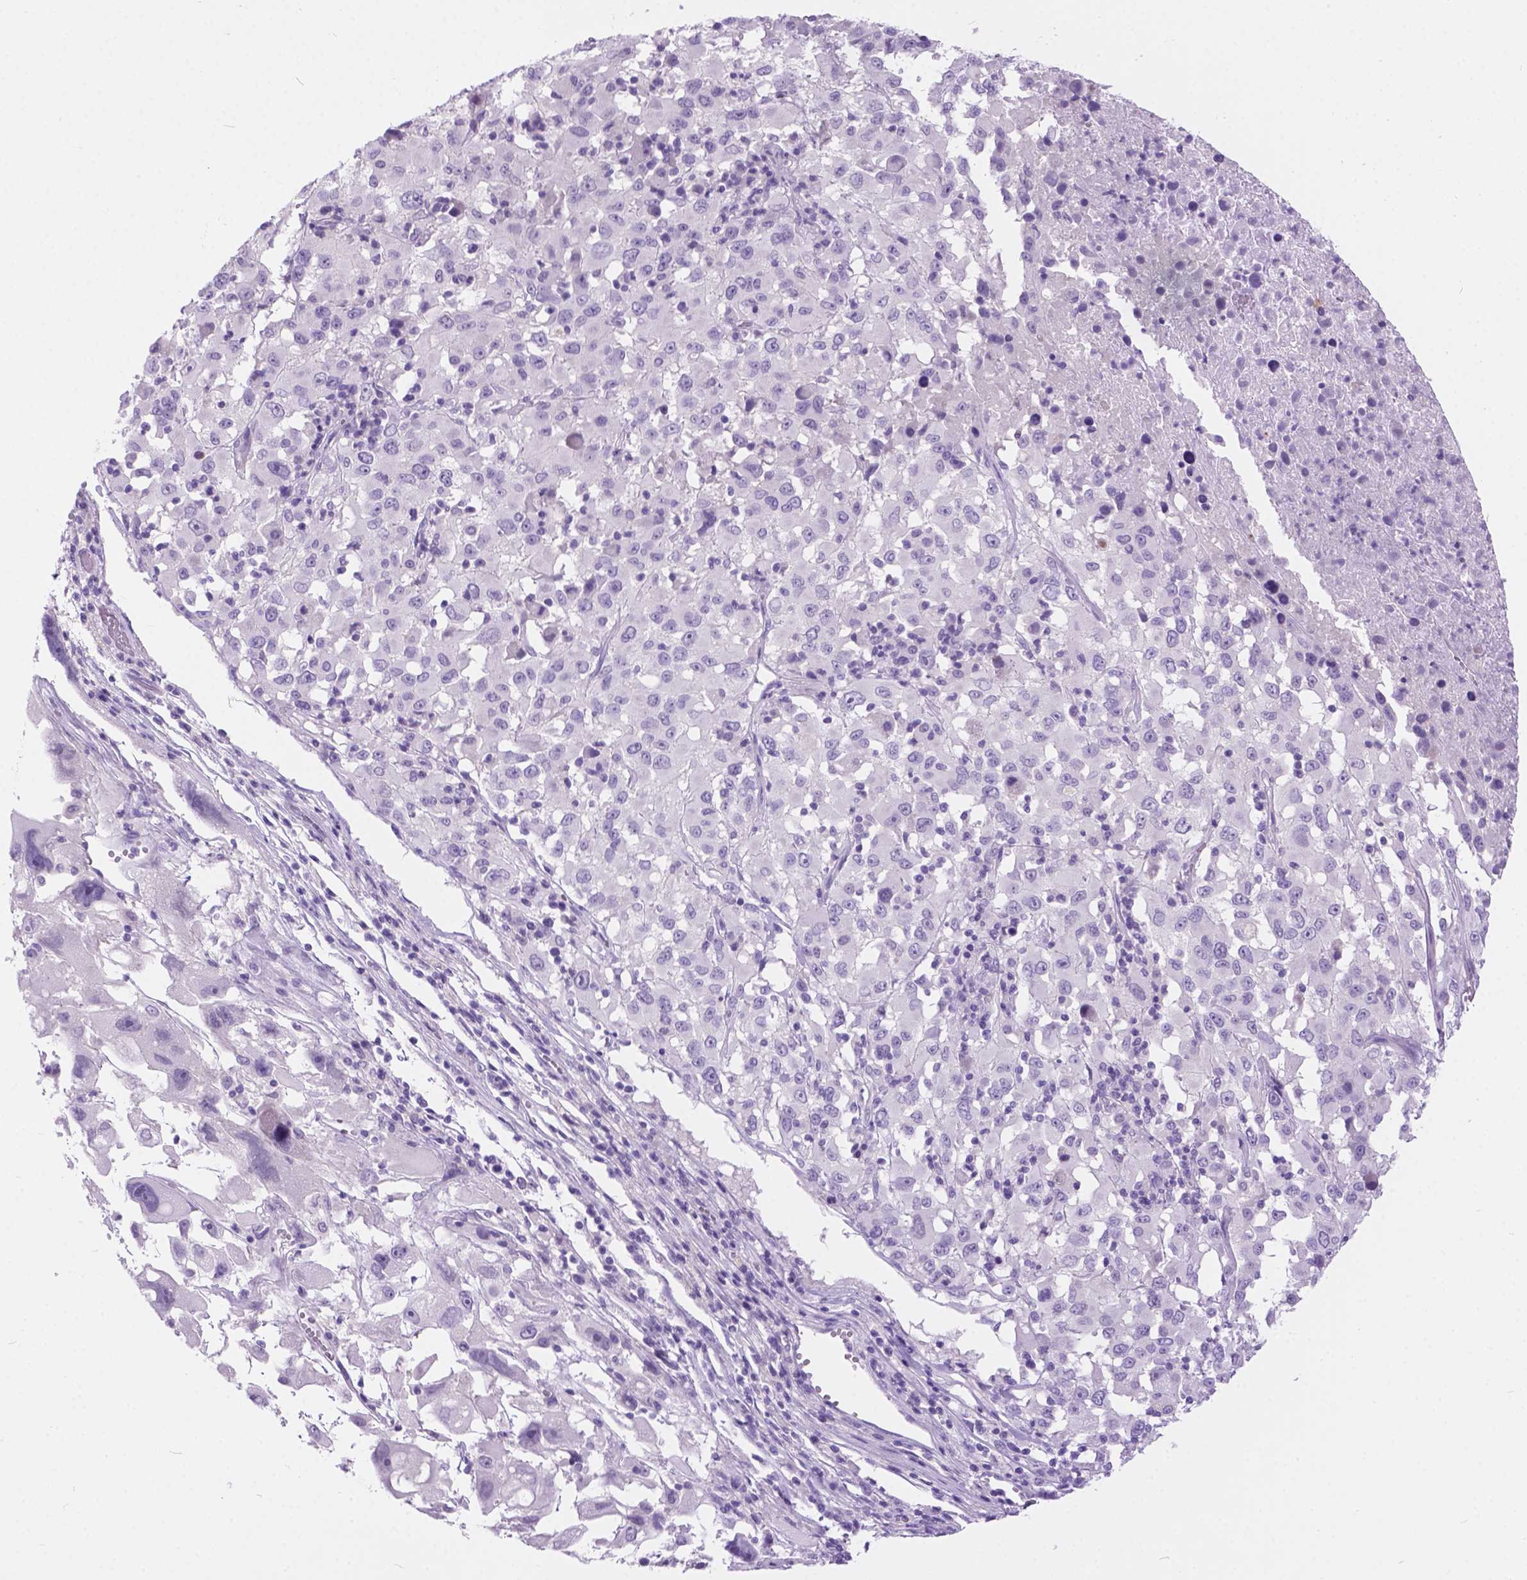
{"staining": {"intensity": "negative", "quantity": "none", "location": "none"}, "tissue": "melanoma", "cell_type": "Tumor cells", "image_type": "cancer", "snomed": [{"axis": "morphology", "description": "Malignant melanoma, Metastatic site"}, {"axis": "topography", "description": "Soft tissue"}], "caption": "Tumor cells show no significant staining in malignant melanoma (metastatic site).", "gene": "ARMS2", "patient": {"sex": "male", "age": 50}}